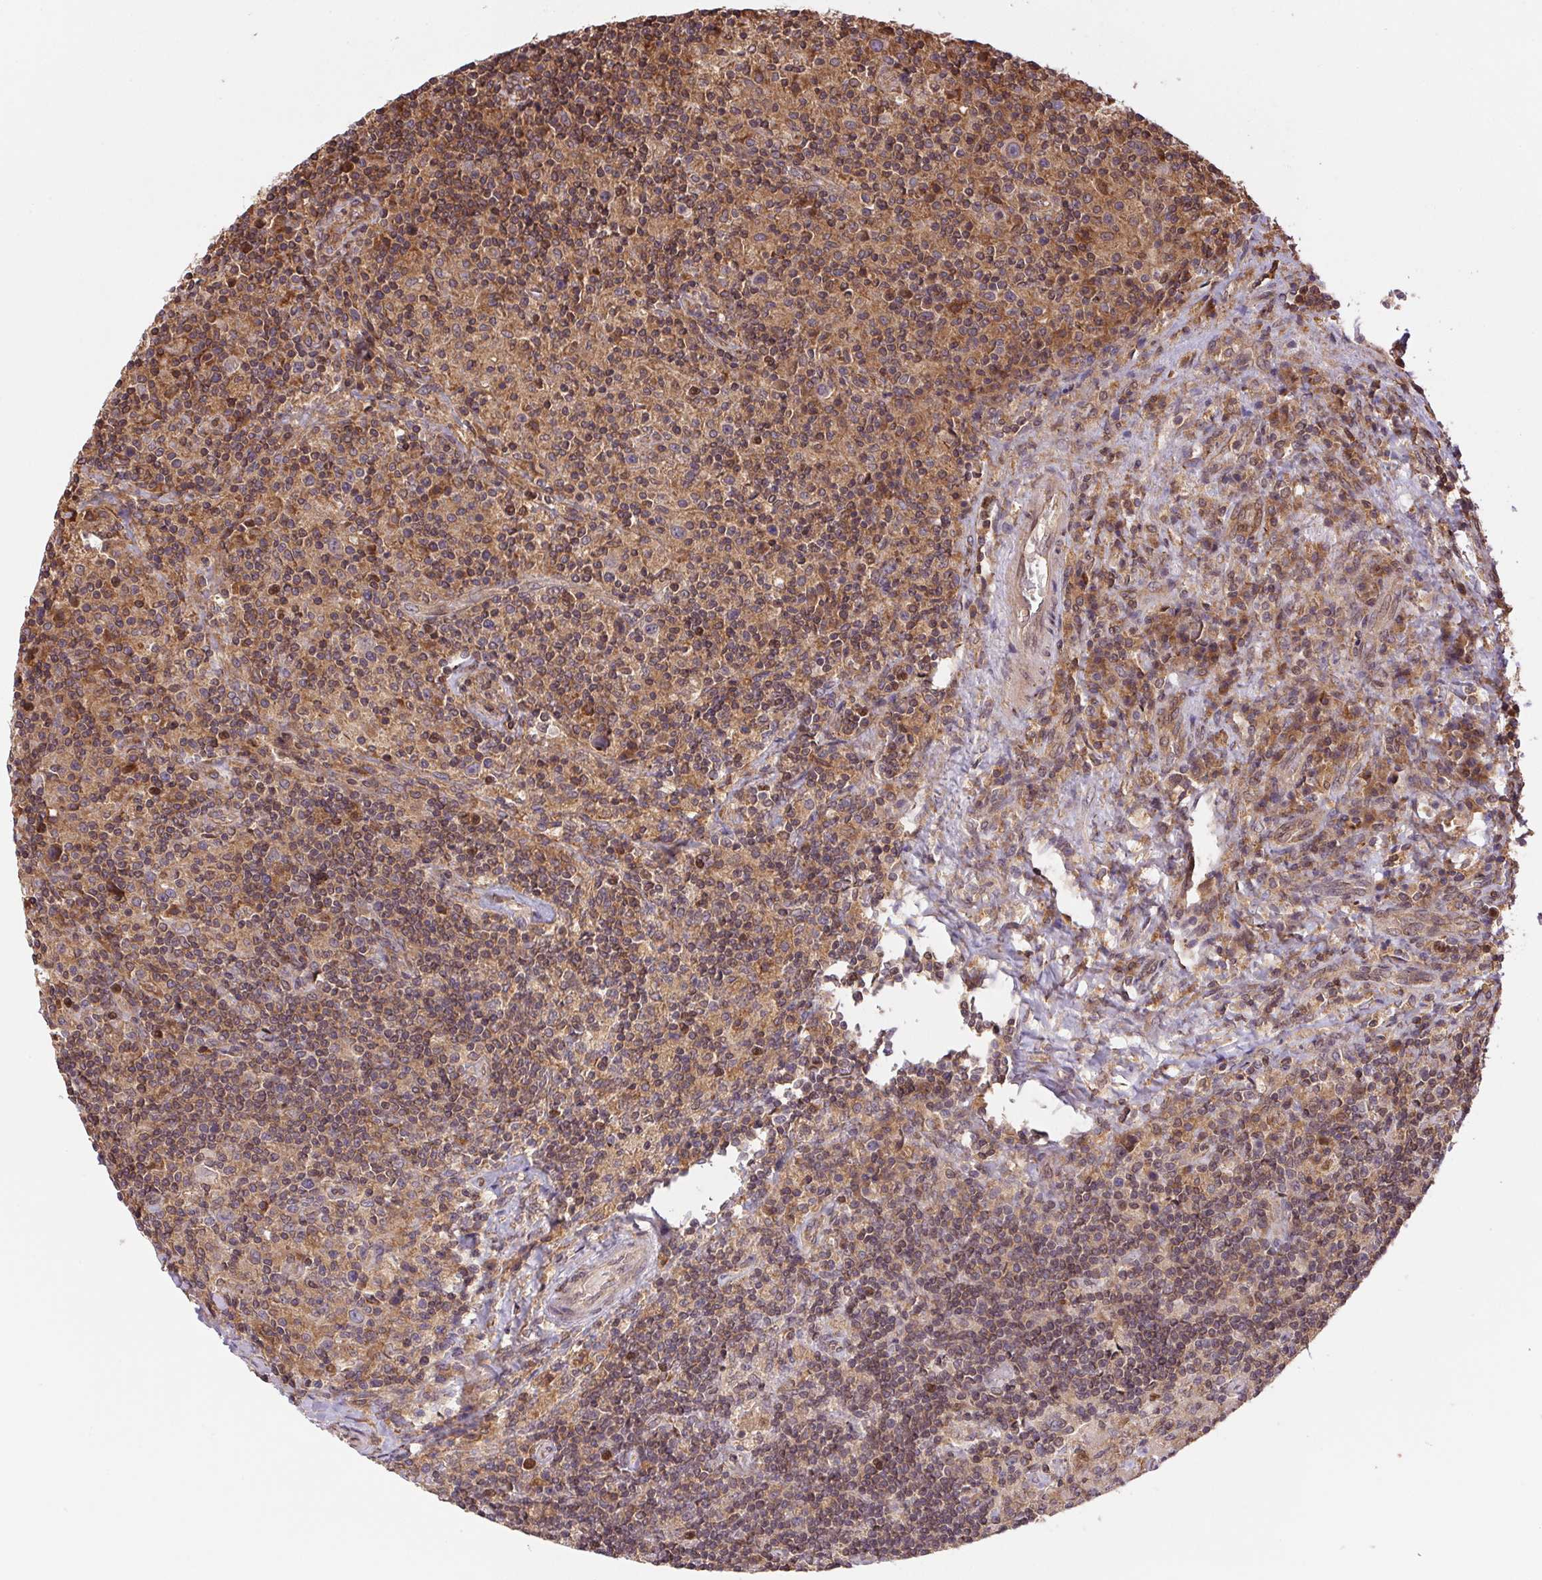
{"staining": {"intensity": "weak", "quantity": "<25%", "location": "cytoplasmic/membranous"}, "tissue": "lymphoma", "cell_type": "Tumor cells", "image_type": "cancer", "snomed": [{"axis": "morphology", "description": "Hodgkin's disease, NOS"}, {"axis": "topography", "description": "Lymph node"}], "caption": "Immunohistochemistry (IHC) of Hodgkin's disease displays no expression in tumor cells.", "gene": "MEX3D", "patient": {"sex": "male", "age": 70}}